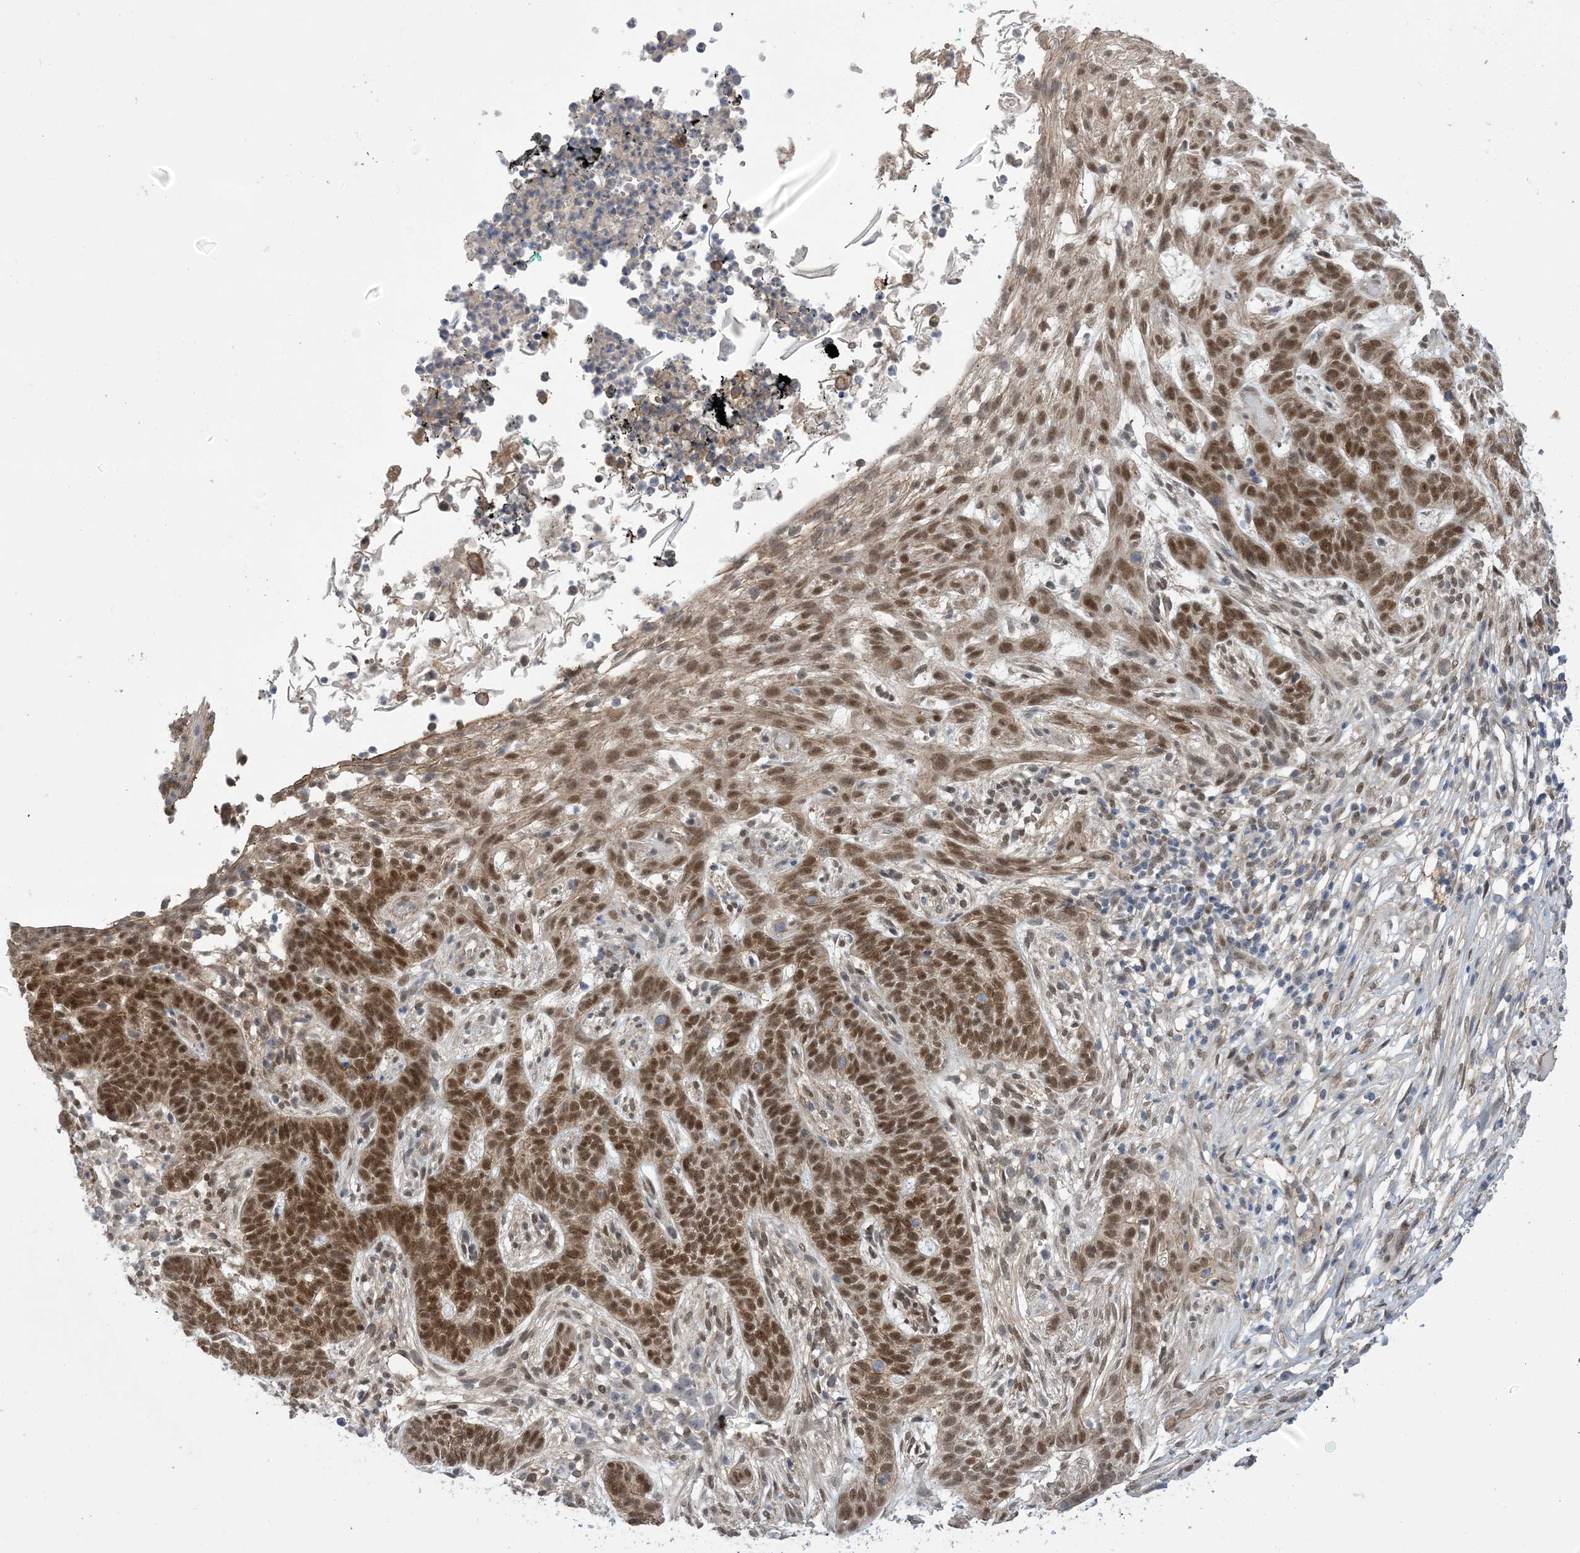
{"staining": {"intensity": "strong", "quantity": ">75%", "location": "nuclear"}, "tissue": "skin cancer", "cell_type": "Tumor cells", "image_type": "cancer", "snomed": [{"axis": "morphology", "description": "Normal tissue, NOS"}, {"axis": "morphology", "description": "Basal cell carcinoma"}, {"axis": "topography", "description": "Skin"}], "caption": "A histopathology image showing strong nuclear staining in approximately >75% of tumor cells in skin basal cell carcinoma, as visualized by brown immunohistochemical staining.", "gene": "ZNF8", "patient": {"sex": "male", "age": 64}}